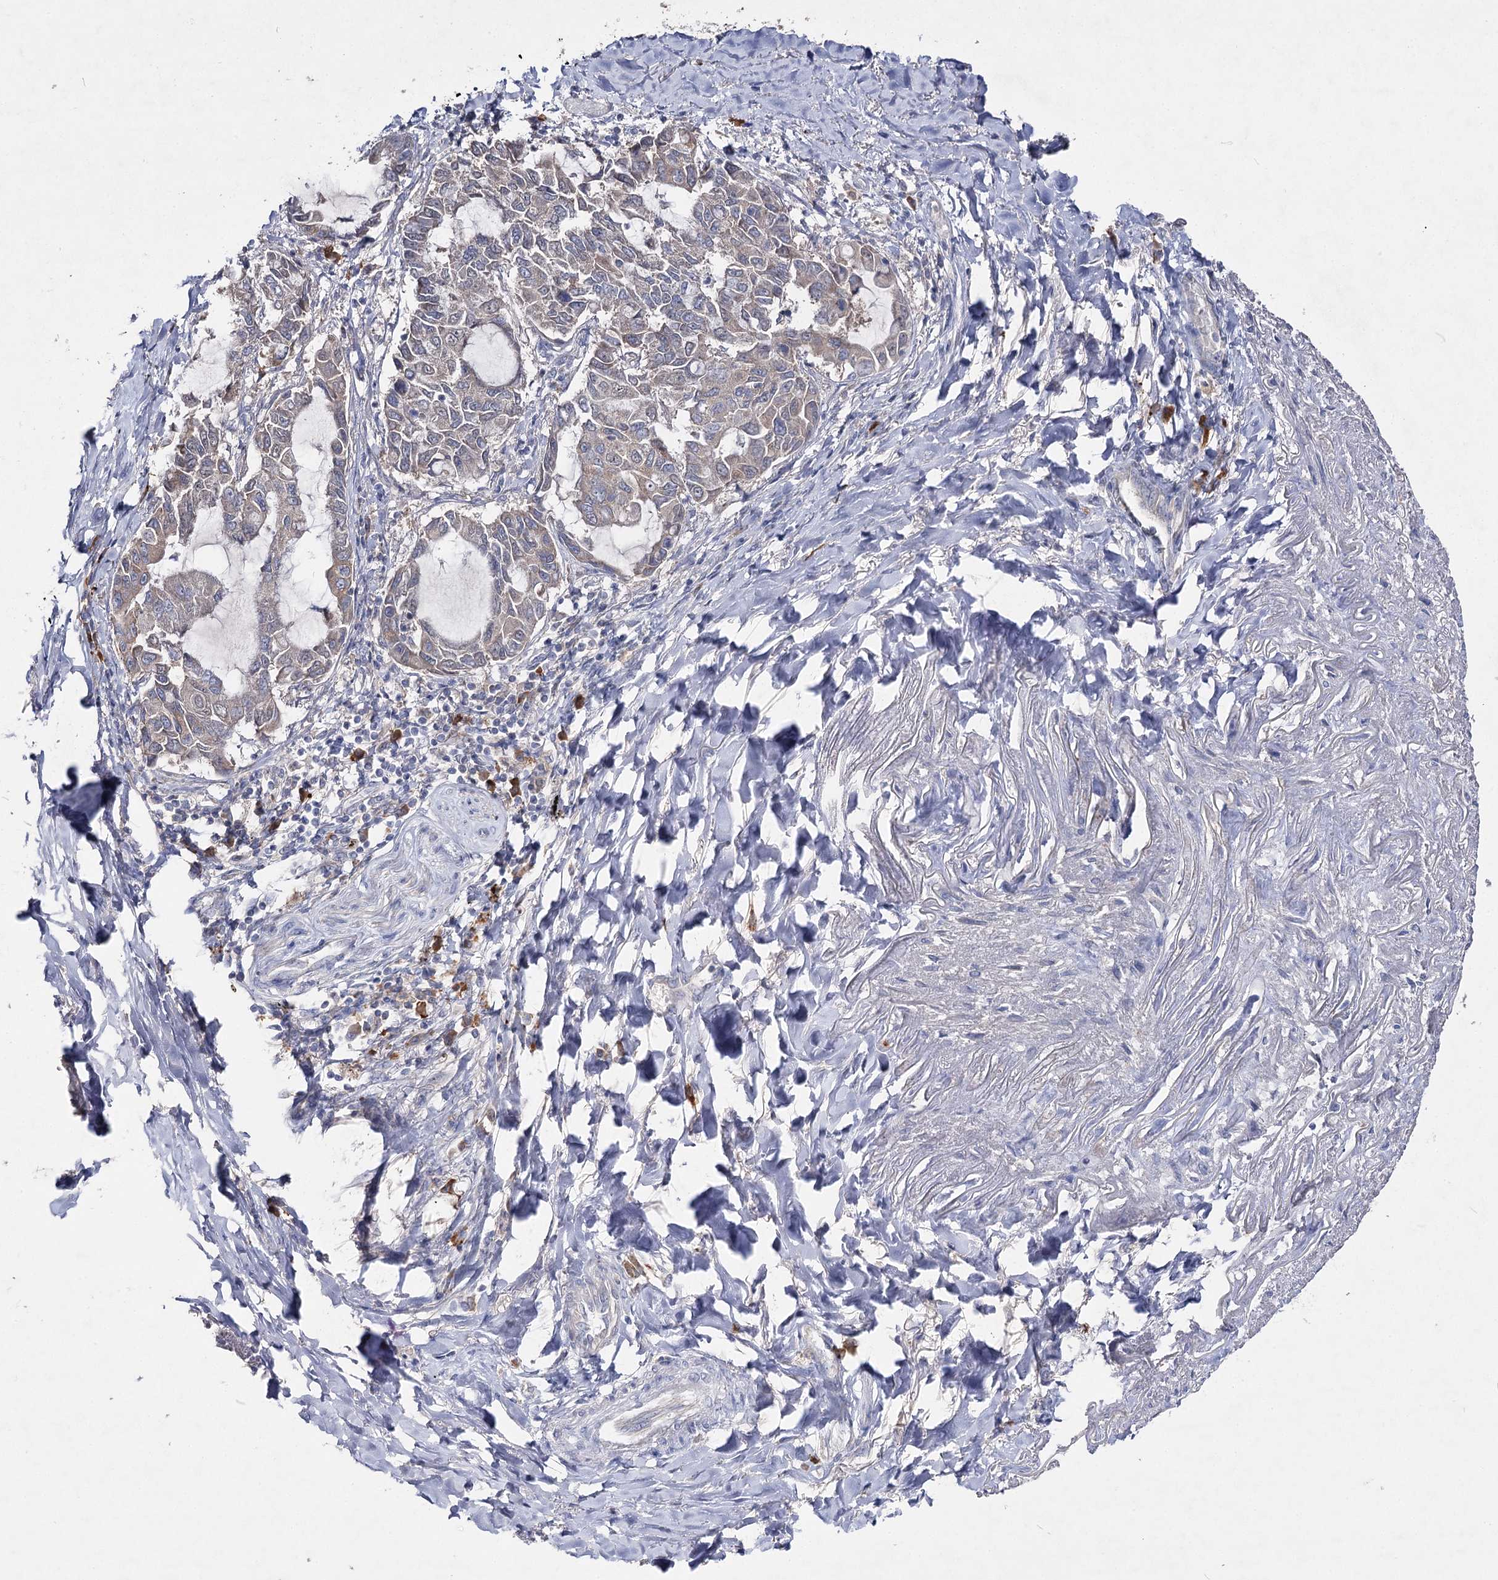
{"staining": {"intensity": "weak", "quantity": "<25%", "location": "cytoplasmic/membranous"}, "tissue": "lung cancer", "cell_type": "Tumor cells", "image_type": "cancer", "snomed": [{"axis": "morphology", "description": "Adenocarcinoma, NOS"}, {"axis": "topography", "description": "Lung"}], "caption": "Human lung cancer stained for a protein using immunohistochemistry demonstrates no staining in tumor cells.", "gene": "IL1RAP", "patient": {"sex": "male", "age": 64}}